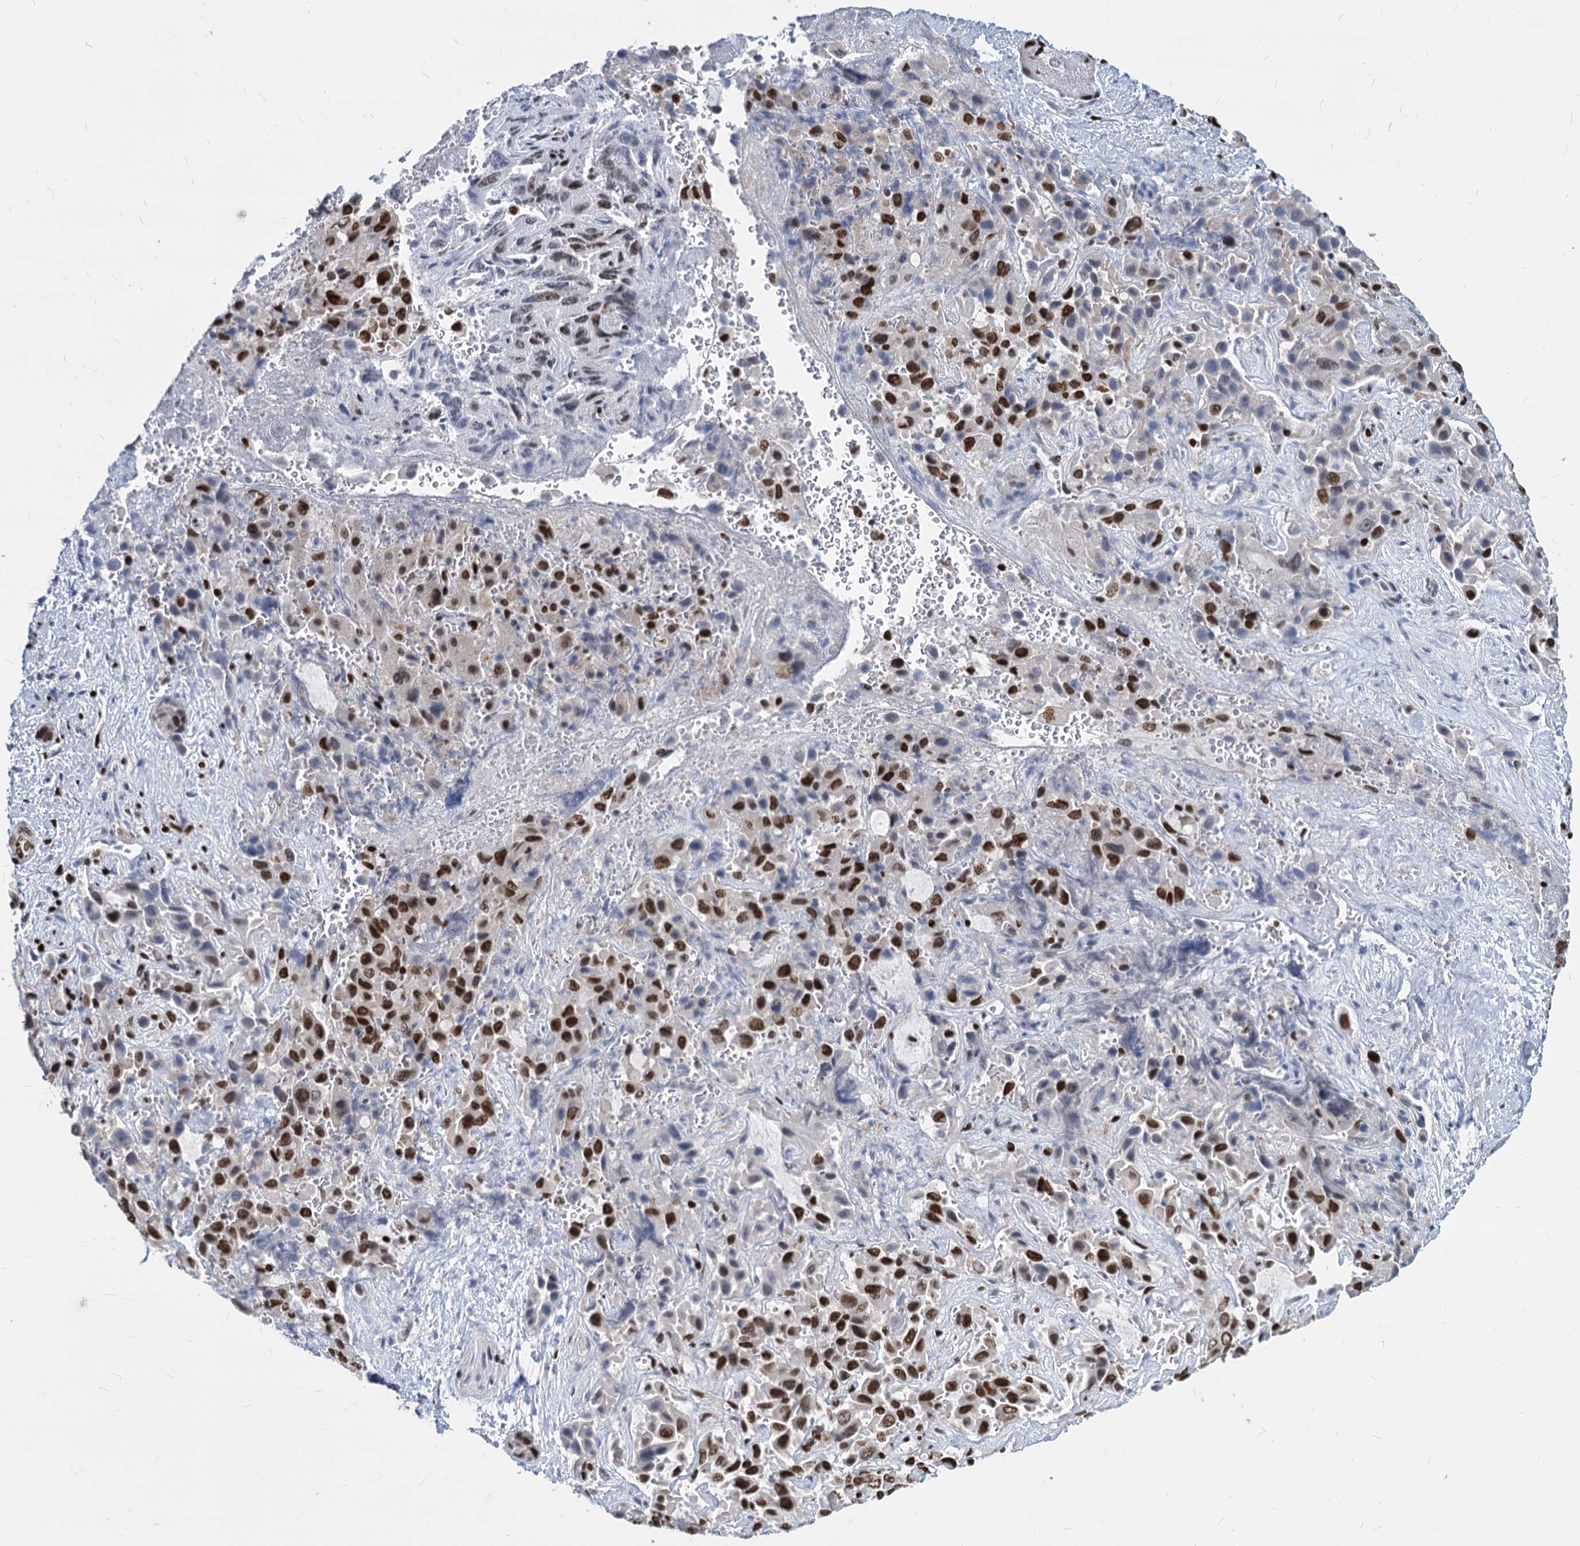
{"staining": {"intensity": "strong", "quantity": ">75%", "location": "nuclear"}, "tissue": "liver cancer", "cell_type": "Tumor cells", "image_type": "cancer", "snomed": [{"axis": "morphology", "description": "Cholangiocarcinoma"}, {"axis": "topography", "description": "Liver"}], "caption": "Liver cancer tissue shows strong nuclear staining in about >75% of tumor cells, visualized by immunohistochemistry.", "gene": "MECP2", "patient": {"sex": "female", "age": 52}}